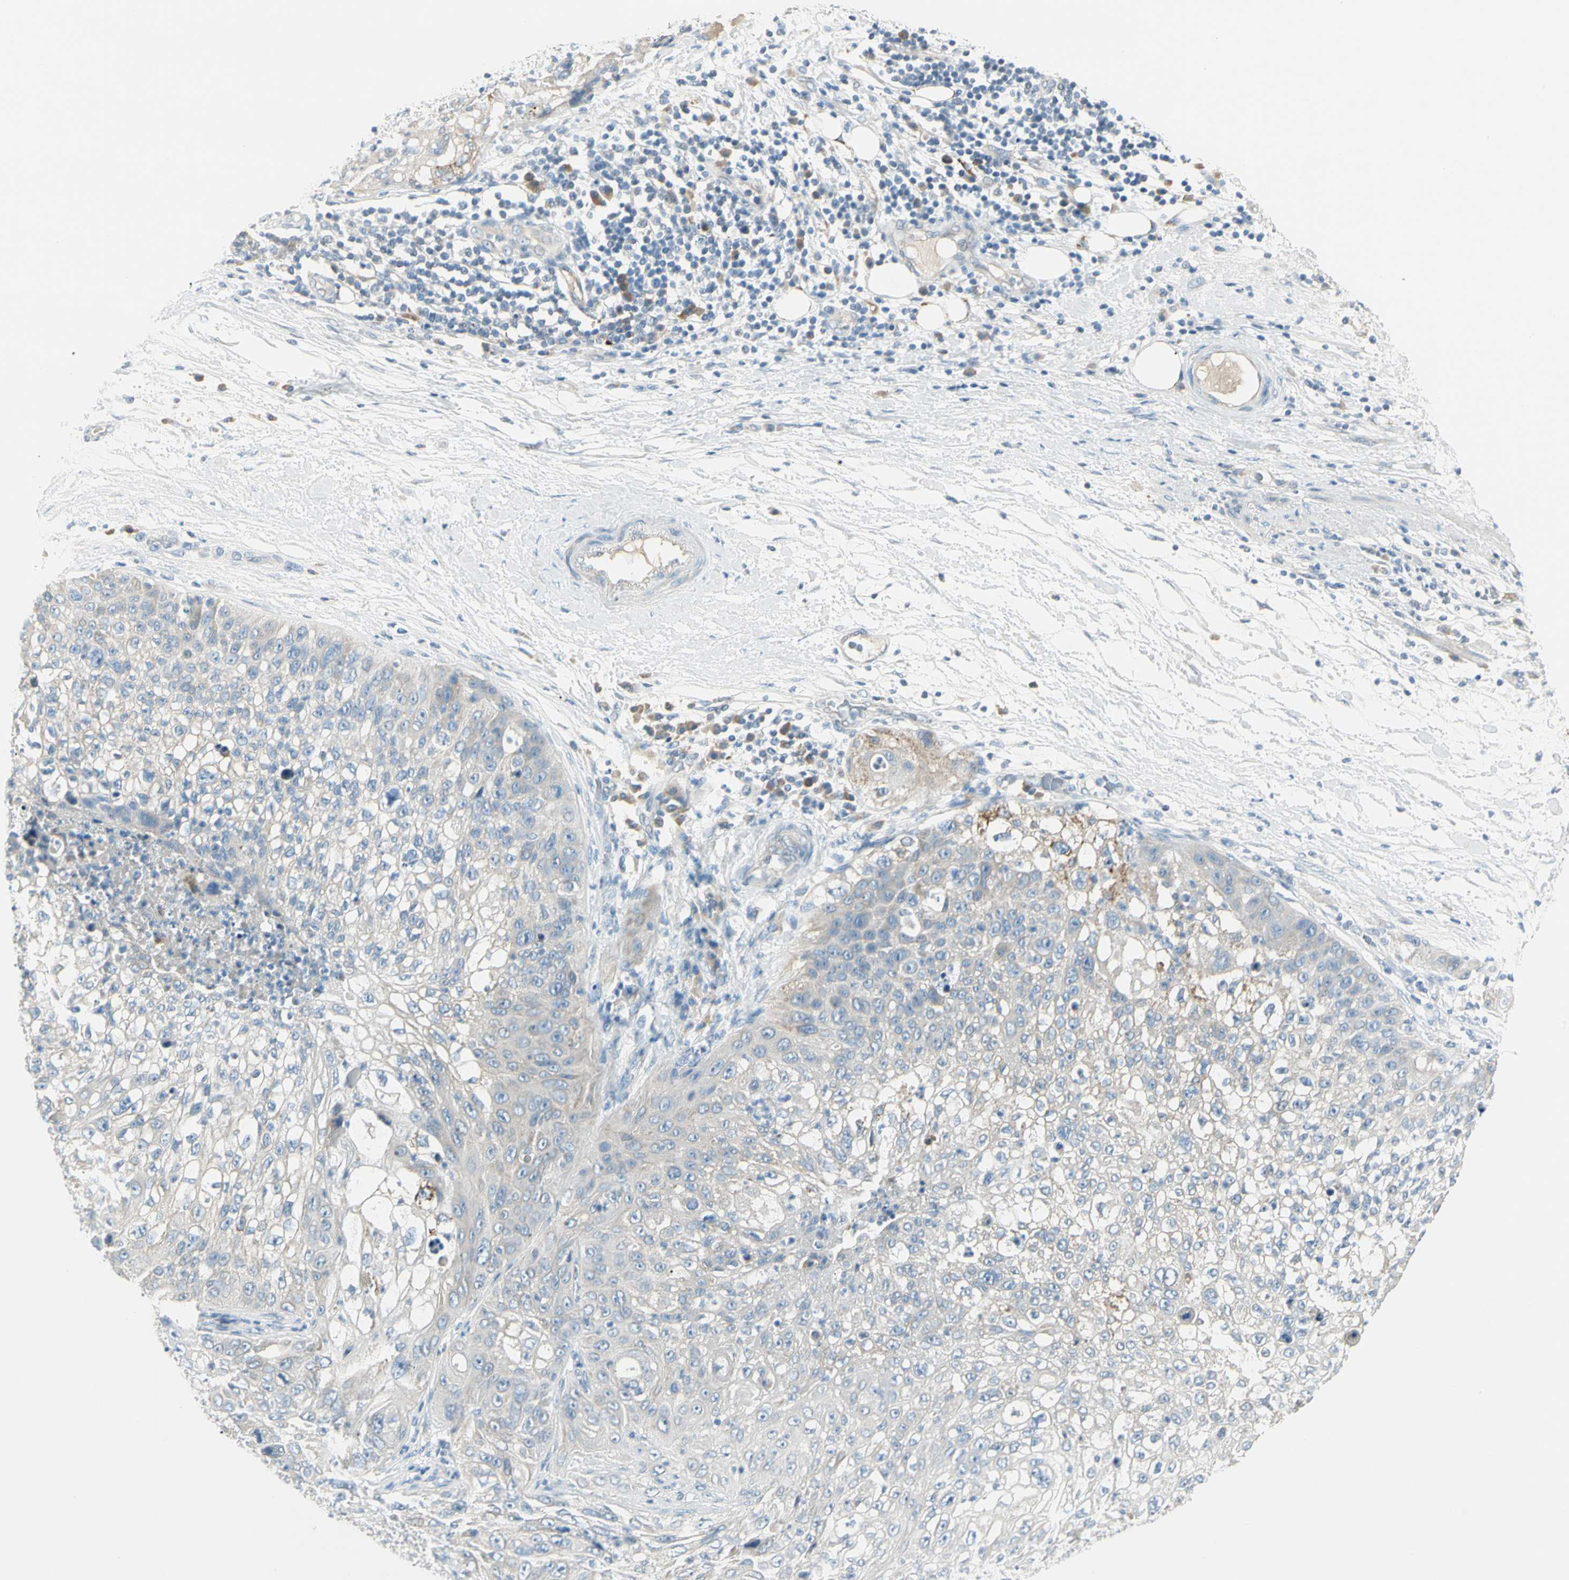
{"staining": {"intensity": "weak", "quantity": "<25%", "location": "cytoplasmic/membranous"}, "tissue": "lung cancer", "cell_type": "Tumor cells", "image_type": "cancer", "snomed": [{"axis": "morphology", "description": "Inflammation, NOS"}, {"axis": "morphology", "description": "Squamous cell carcinoma, NOS"}, {"axis": "topography", "description": "Lymph node"}, {"axis": "topography", "description": "Soft tissue"}, {"axis": "topography", "description": "Lung"}], "caption": "Immunohistochemical staining of lung cancer (squamous cell carcinoma) demonstrates no significant staining in tumor cells.", "gene": "SLC6A15", "patient": {"sex": "male", "age": 66}}